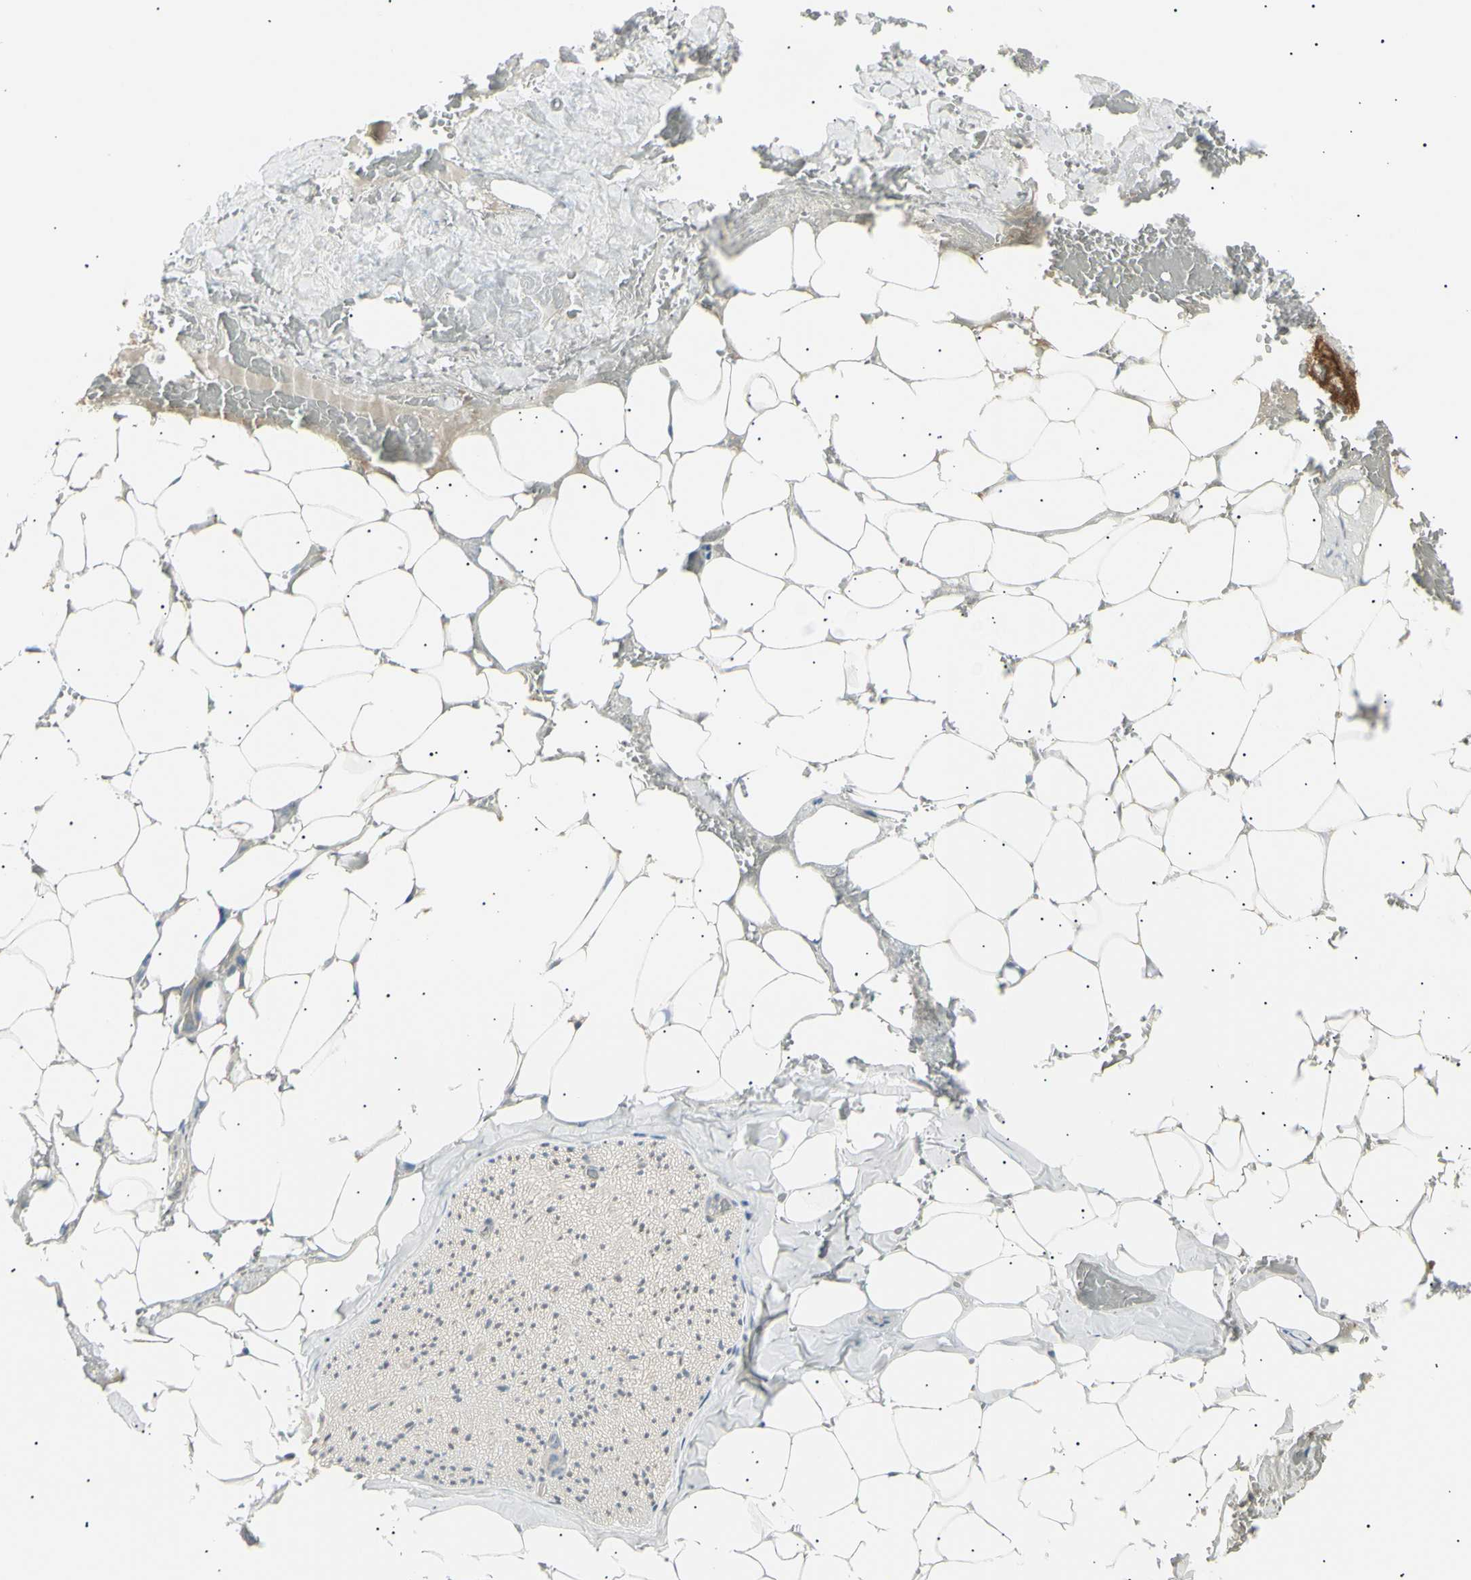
{"staining": {"intensity": "weak", "quantity": "<25%", "location": "cytoplasmic/membranous"}, "tissue": "adipose tissue", "cell_type": "Adipocytes", "image_type": "normal", "snomed": [{"axis": "morphology", "description": "Normal tissue, NOS"}, {"axis": "topography", "description": "Peripheral nerve tissue"}], "caption": "DAB (3,3'-diaminobenzidine) immunohistochemical staining of unremarkable human adipose tissue displays no significant staining in adipocytes.", "gene": "LHPP", "patient": {"sex": "male", "age": 70}}